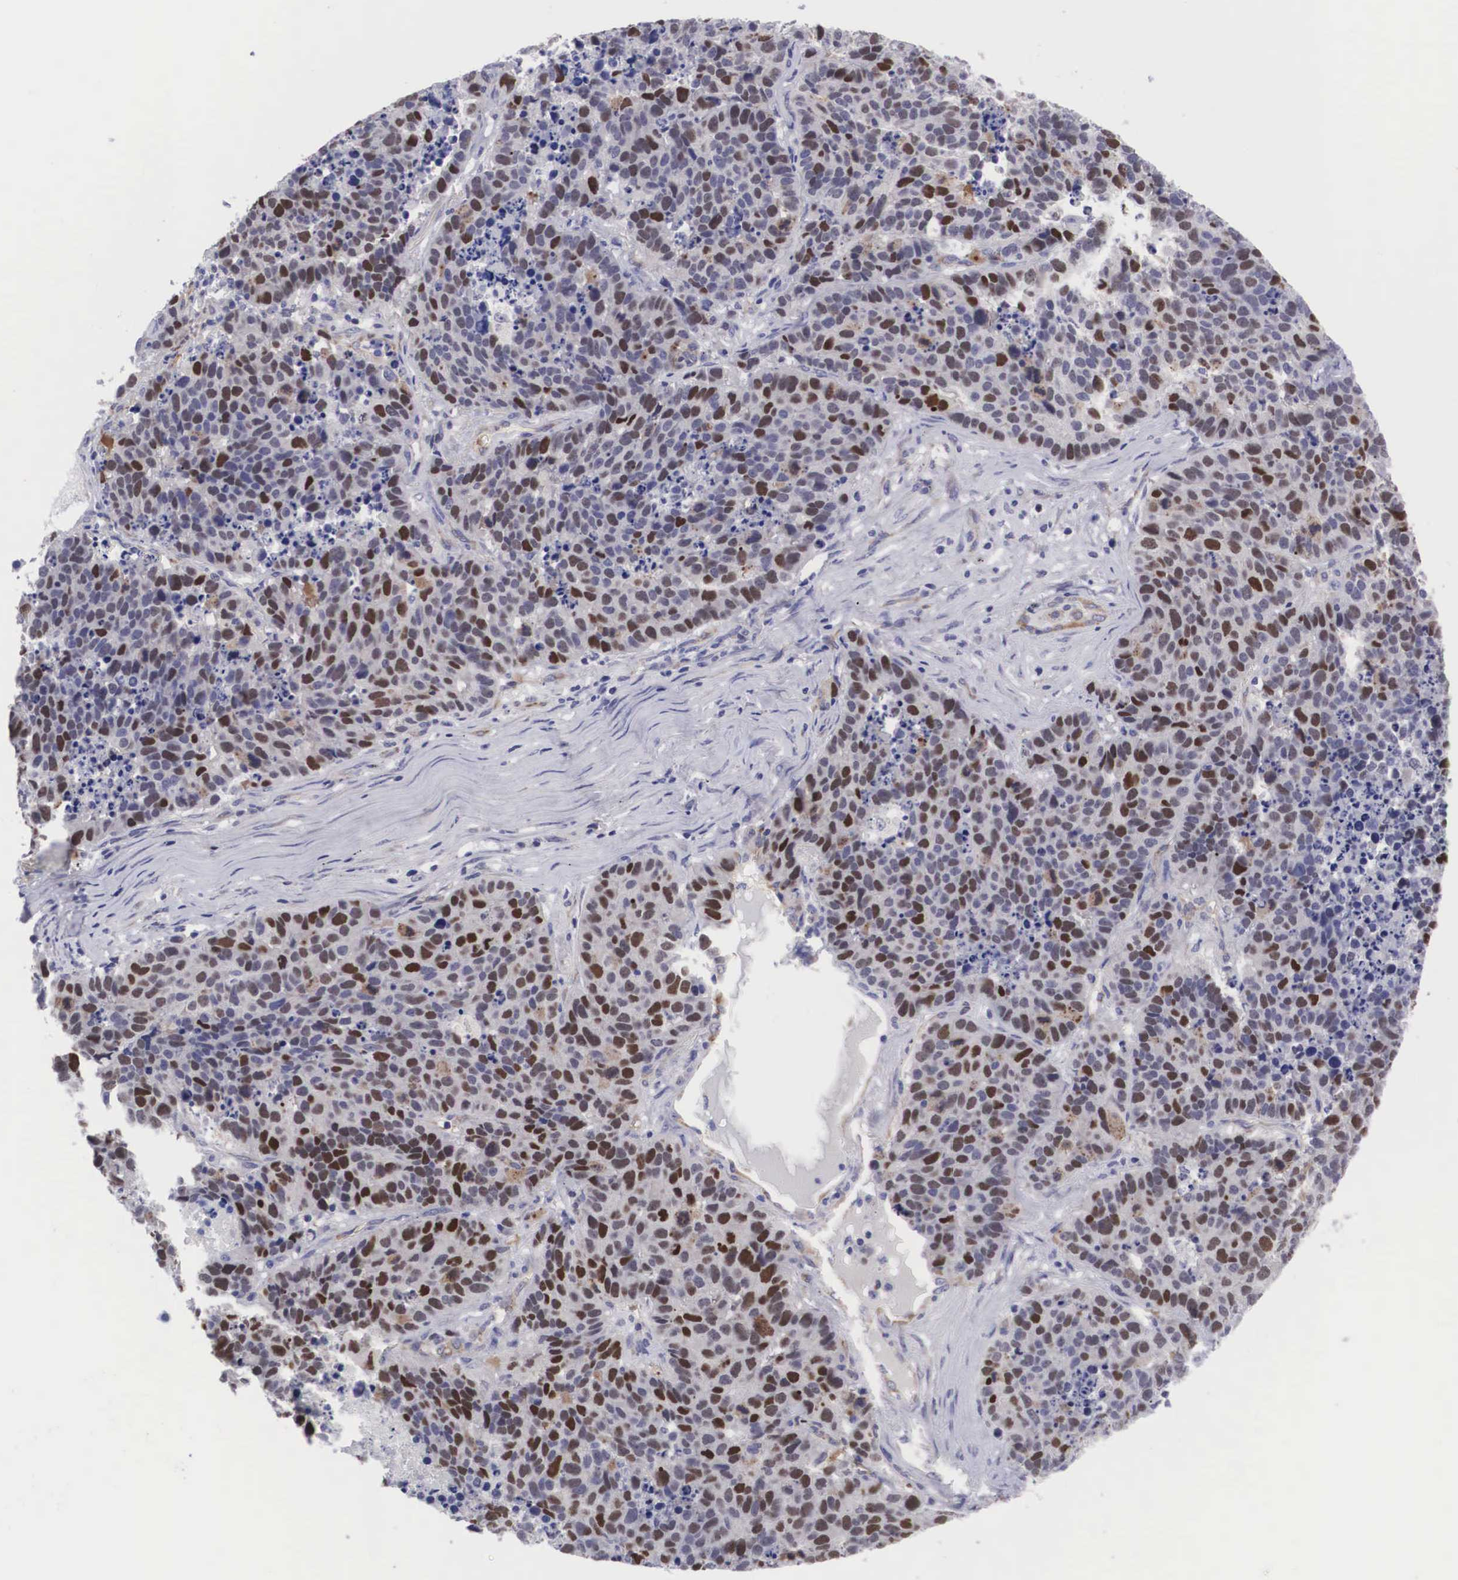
{"staining": {"intensity": "strong", "quantity": "25%-75%", "location": "nuclear"}, "tissue": "lung cancer", "cell_type": "Tumor cells", "image_type": "cancer", "snomed": [{"axis": "morphology", "description": "Carcinoid, malignant, NOS"}, {"axis": "topography", "description": "Lung"}], "caption": "A photomicrograph of human lung malignant carcinoid stained for a protein displays strong nuclear brown staining in tumor cells. (Stains: DAB (3,3'-diaminobenzidine) in brown, nuclei in blue, Microscopy: brightfield microscopy at high magnification).", "gene": "MAST4", "patient": {"sex": "male", "age": 60}}